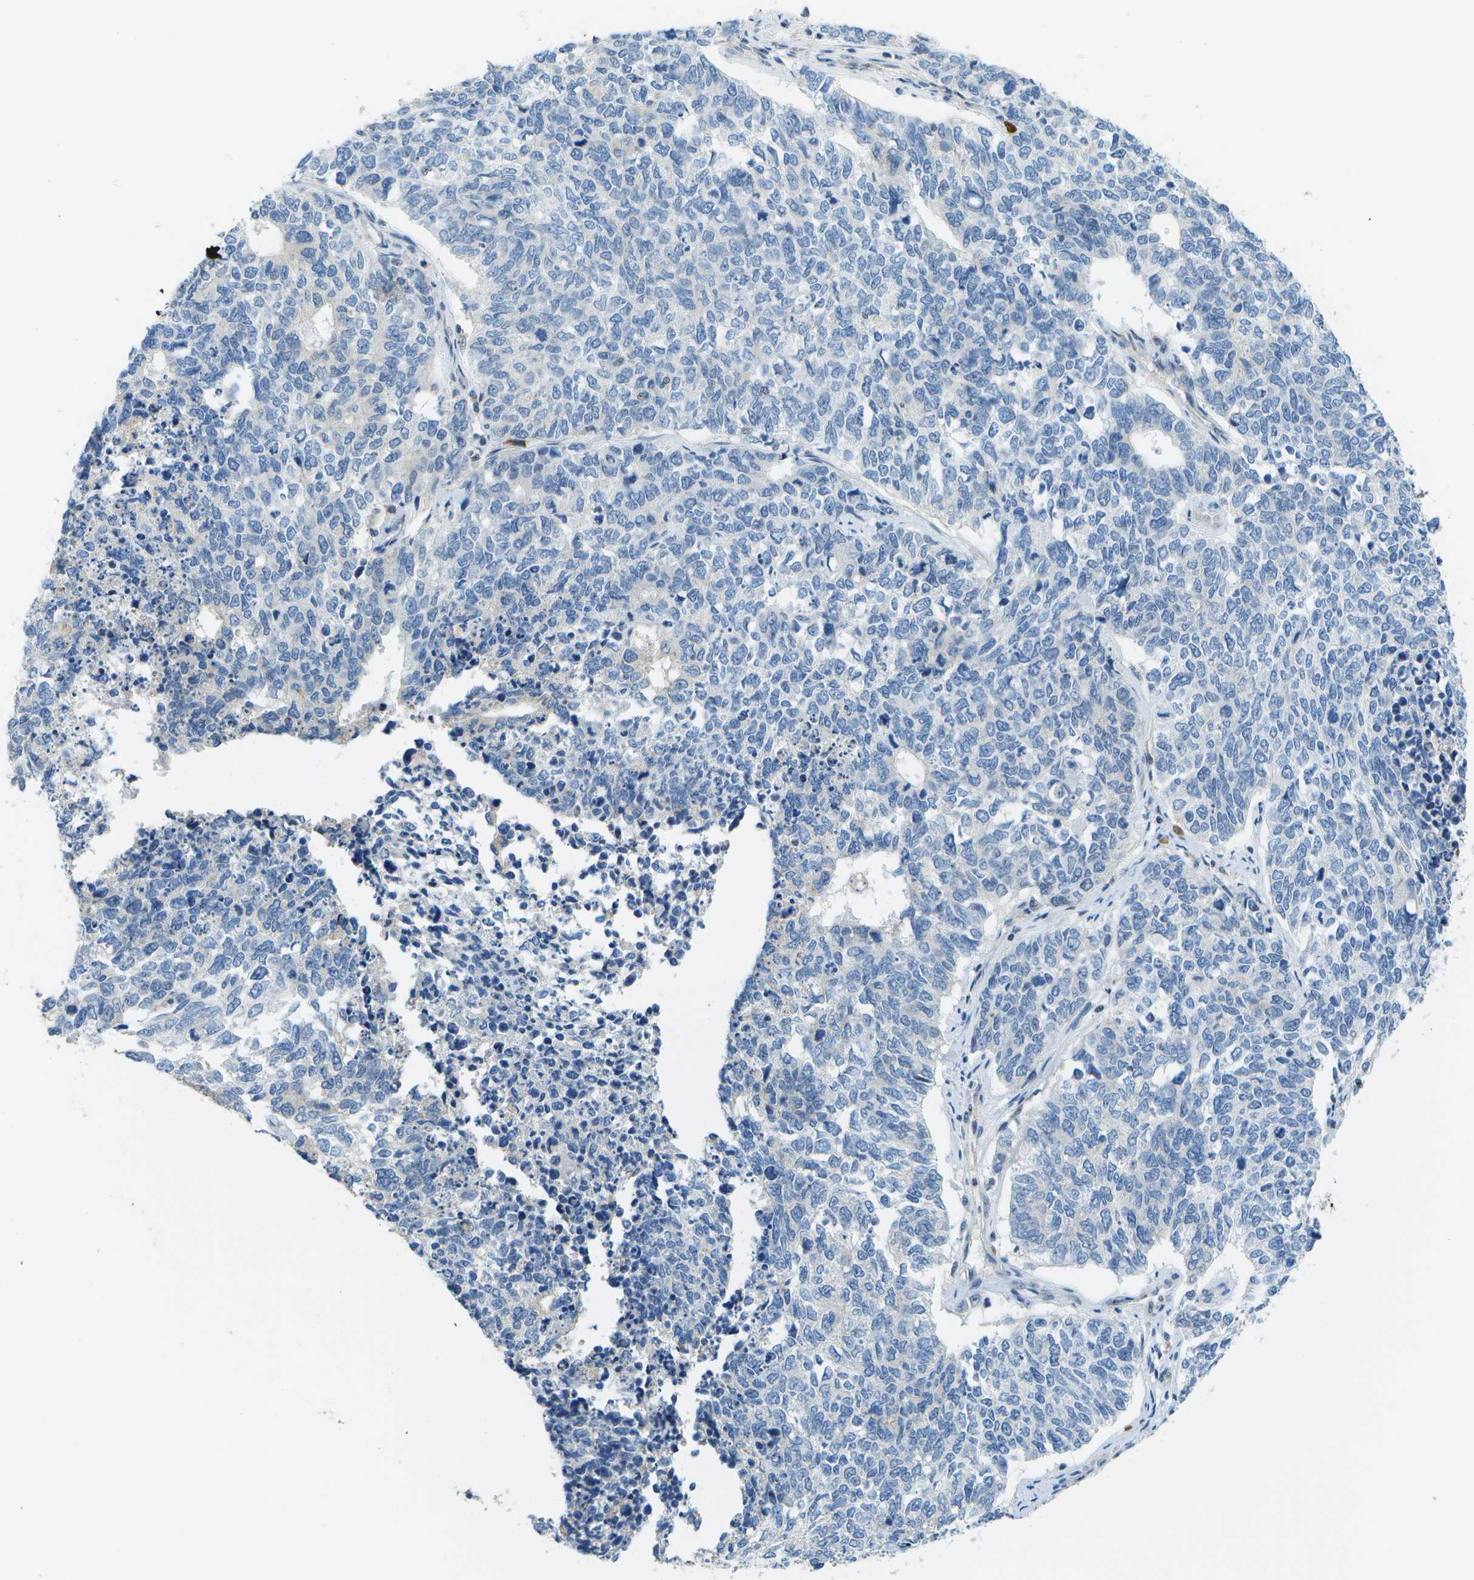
{"staining": {"intensity": "negative", "quantity": "none", "location": "none"}, "tissue": "cervical cancer", "cell_type": "Tumor cells", "image_type": "cancer", "snomed": [{"axis": "morphology", "description": "Squamous cell carcinoma, NOS"}, {"axis": "topography", "description": "Cervix"}], "caption": "A histopathology image of cervical cancer (squamous cell carcinoma) stained for a protein reveals no brown staining in tumor cells.", "gene": "PTGIS", "patient": {"sex": "female", "age": 63}}